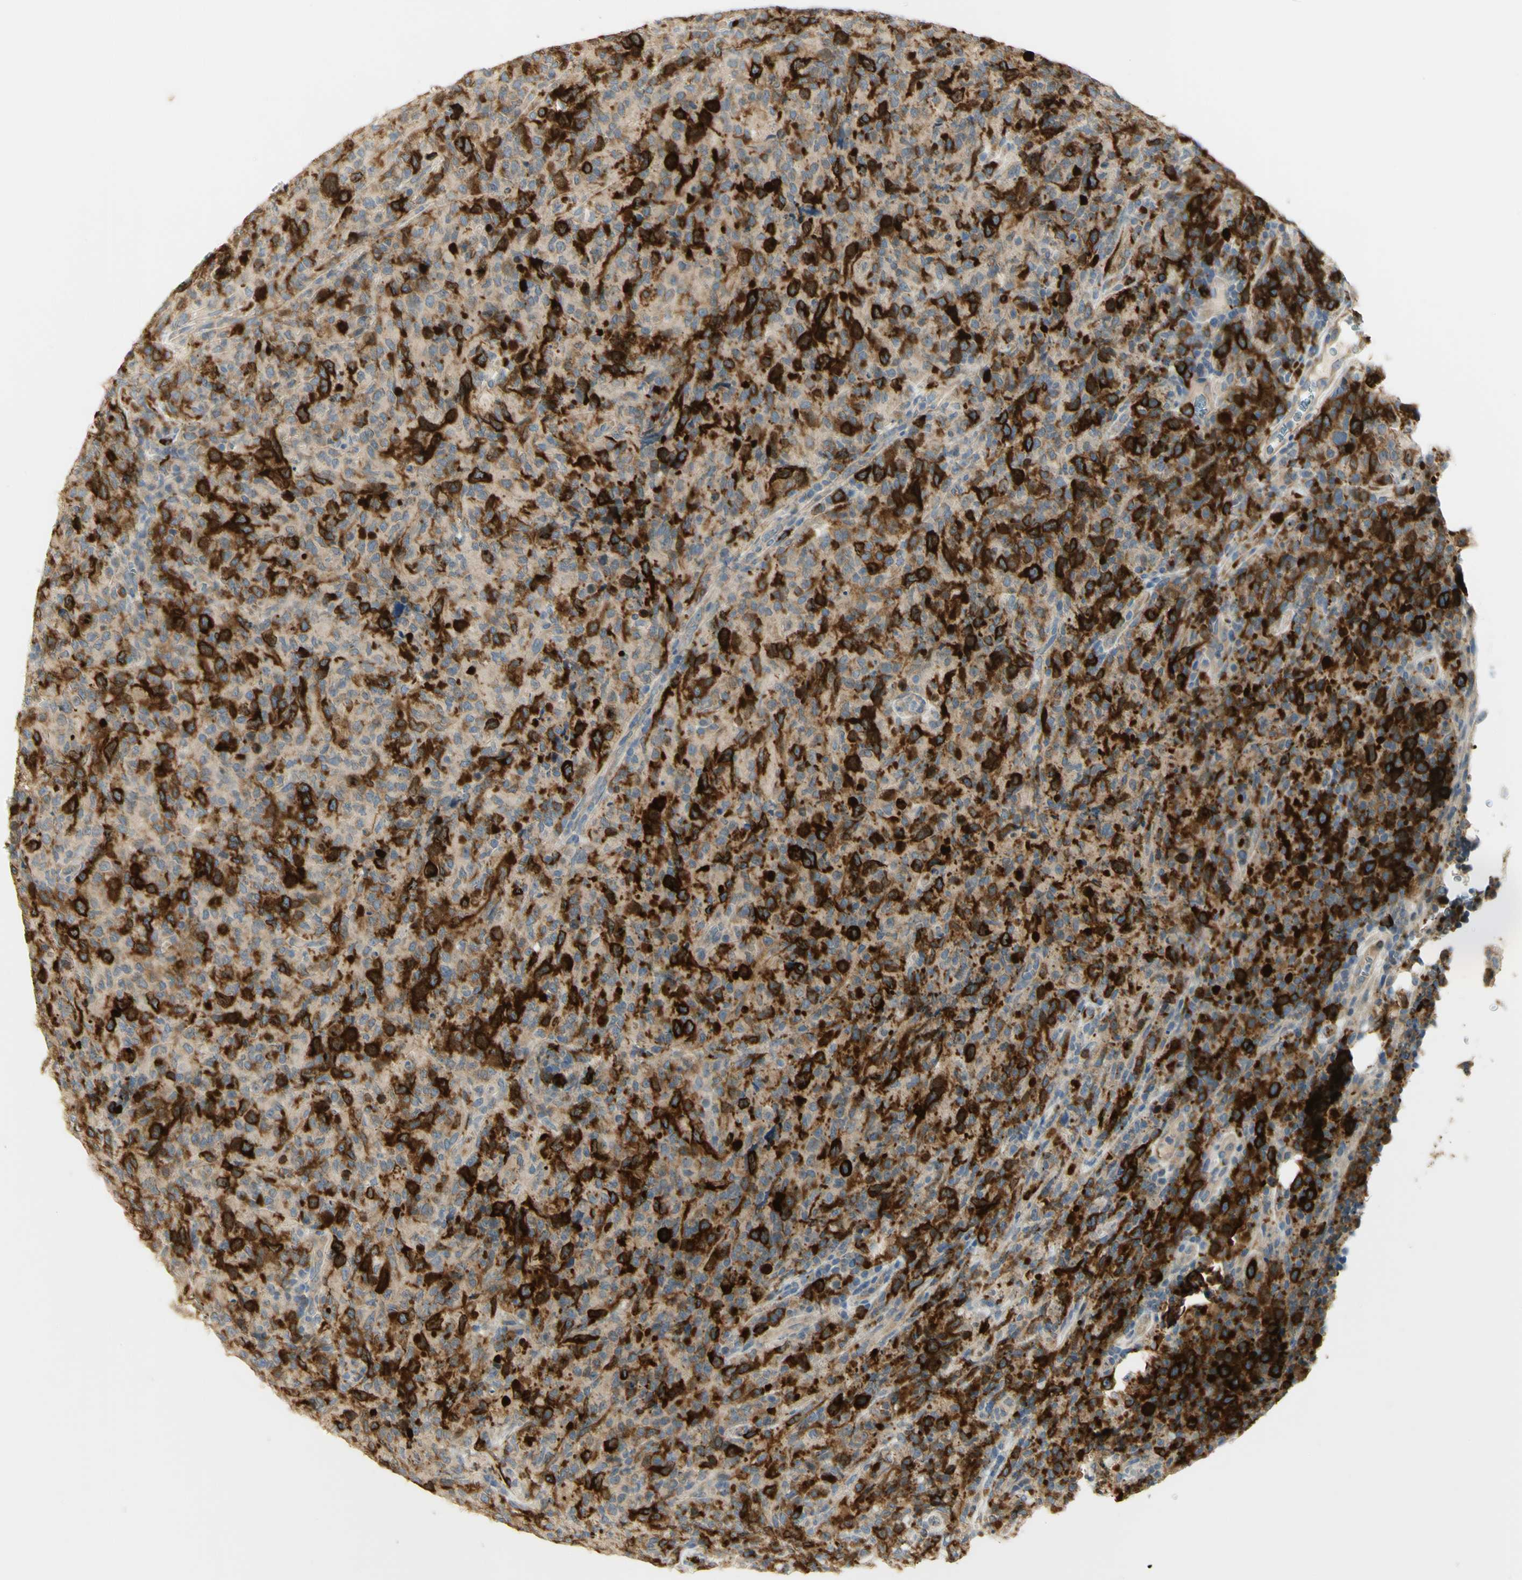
{"staining": {"intensity": "strong", "quantity": ">75%", "location": "cytoplasmic/membranous"}, "tissue": "lymphoma", "cell_type": "Tumor cells", "image_type": "cancer", "snomed": [{"axis": "morphology", "description": "Malignant lymphoma, non-Hodgkin's type, High grade"}, {"axis": "topography", "description": "Tonsil"}], "caption": "Immunohistochemistry micrograph of lymphoma stained for a protein (brown), which demonstrates high levels of strong cytoplasmic/membranous expression in about >75% of tumor cells.", "gene": "KIF11", "patient": {"sex": "female", "age": 36}}